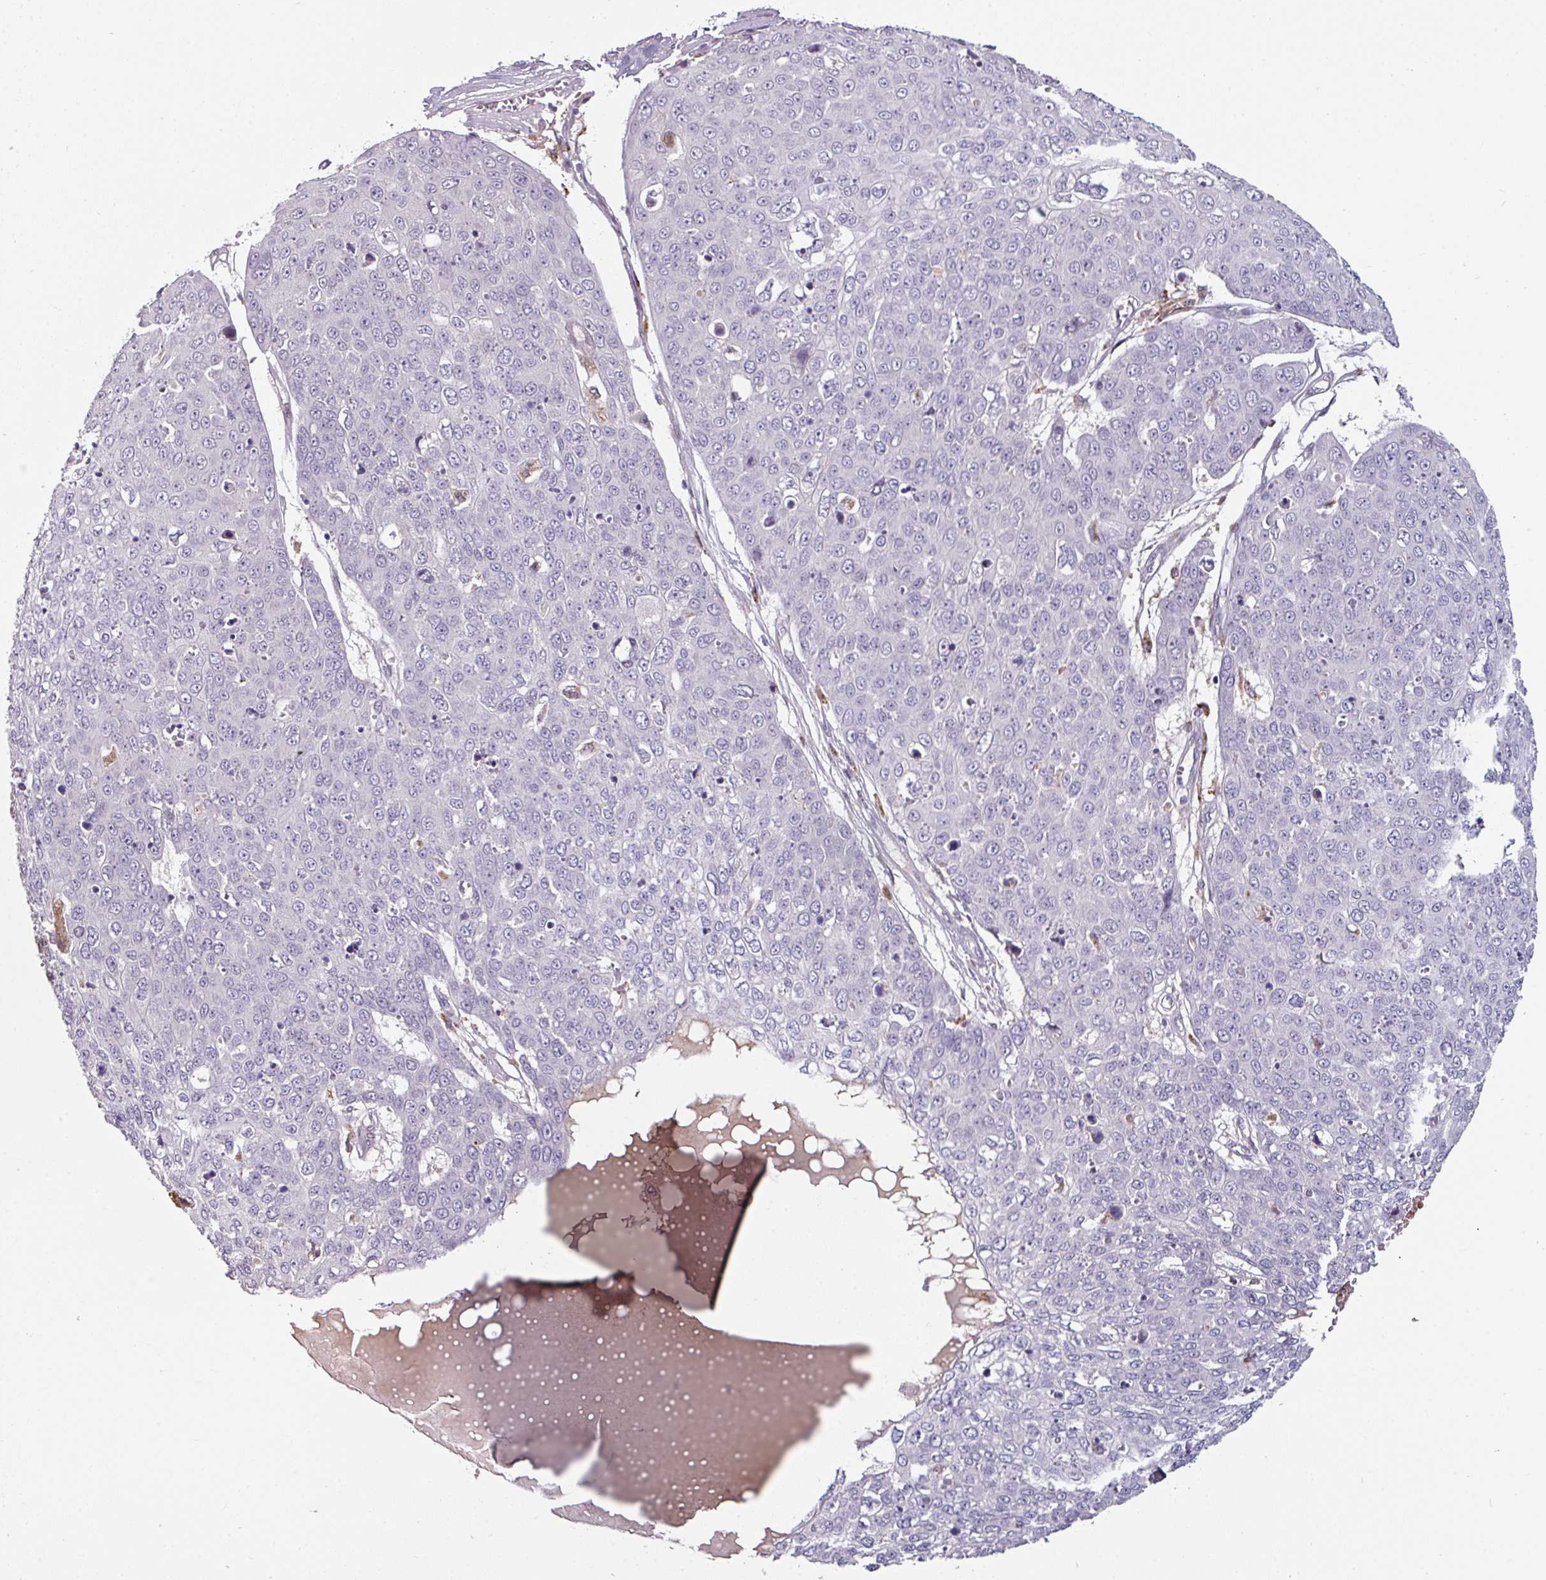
{"staining": {"intensity": "negative", "quantity": "none", "location": "none"}, "tissue": "skin cancer", "cell_type": "Tumor cells", "image_type": "cancer", "snomed": [{"axis": "morphology", "description": "Squamous cell carcinoma, NOS"}, {"axis": "topography", "description": "Skin"}], "caption": "Immunohistochemical staining of human skin squamous cell carcinoma displays no significant staining in tumor cells.", "gene": "SWSAP1", "patient": {"sex": "male", "age": 71}}